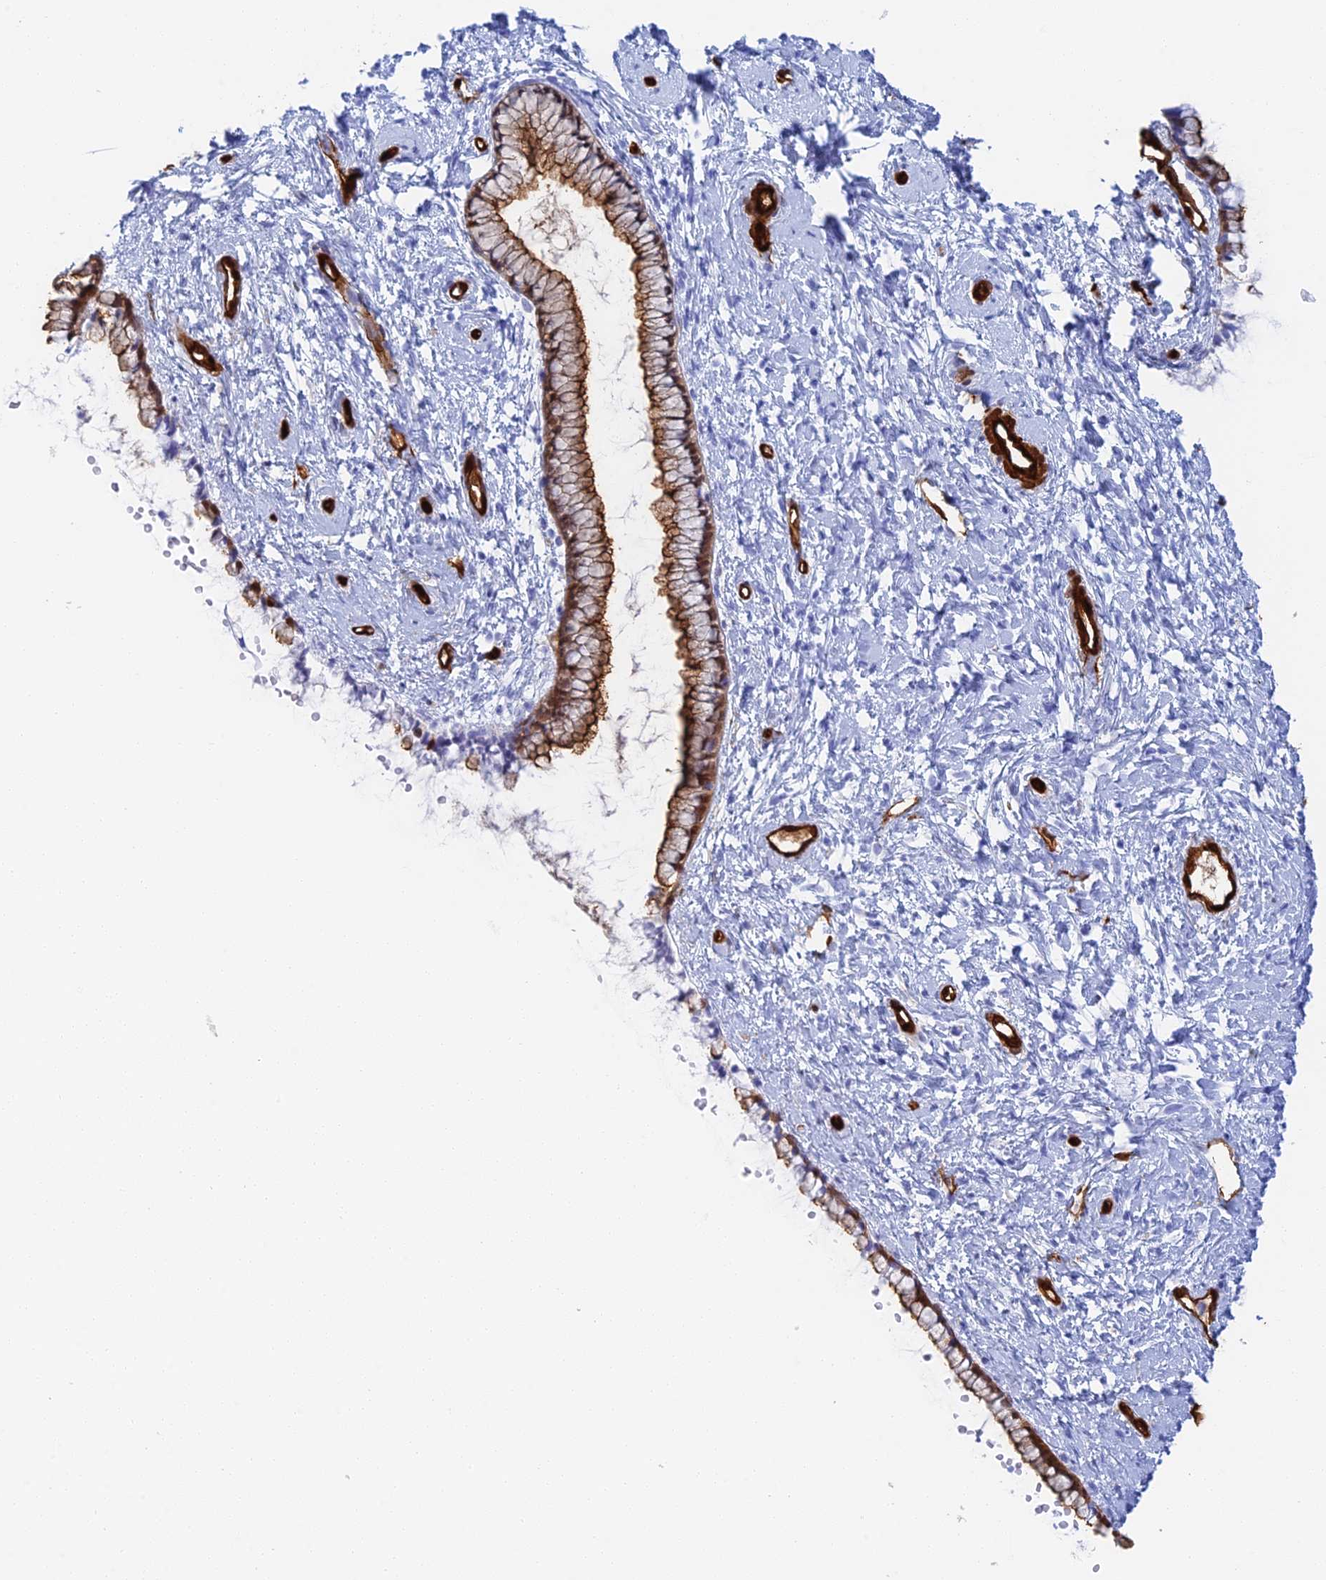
{"staining": {"intensity": "strong", "quantity": ">75%", "location": "cytoplasmic/membranous"}, "tissue": "cervix", "cell_type": "Glandular cells", "image_type": "normal", "snomed": [{"axis": "morphology", "description": "Normal tissue, NOS"}, {"axis": "topography", "description": "Cervix"}], "caption": "This micrograph exhibits IHC staining of unremarkable cervix, with high strong cytoplasmic/membranous positivity in approximately >75% of glandular cells.", "gene": "CRIP2", "patient": {"sex": "female", "age": 57}}